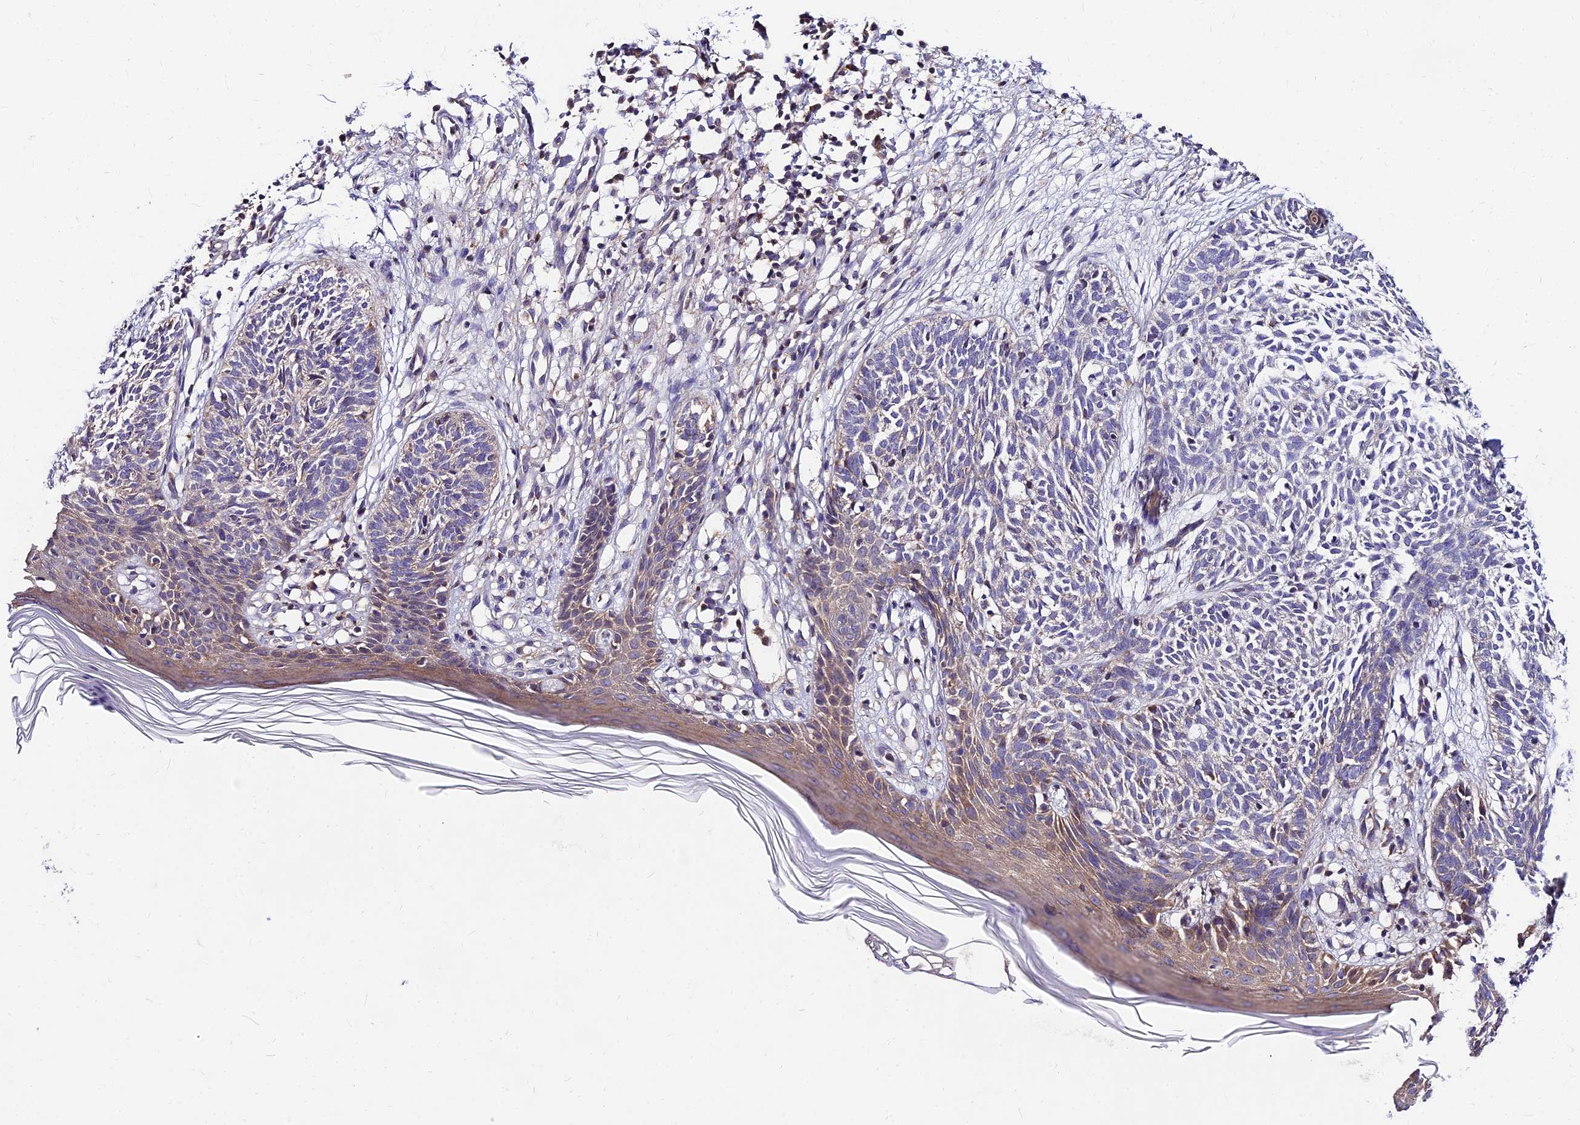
{"staining": {"intensity": "negative", "quantity": "none", "location": "none"}, "tissue": "skin cancer", "cell_type": "Tumor cells", "image_type": "cancer", "snomed": [{"axis": "morphology", "description": "Basal cell carcinoma"}, {"axis": "topography", "description": "Skin"}], "caption": "Tumor cells show no significant protein staining in skin basal cell carcinoma.", "gene": "C6orf132", "patient": {"sex": "female", "age": 66}}